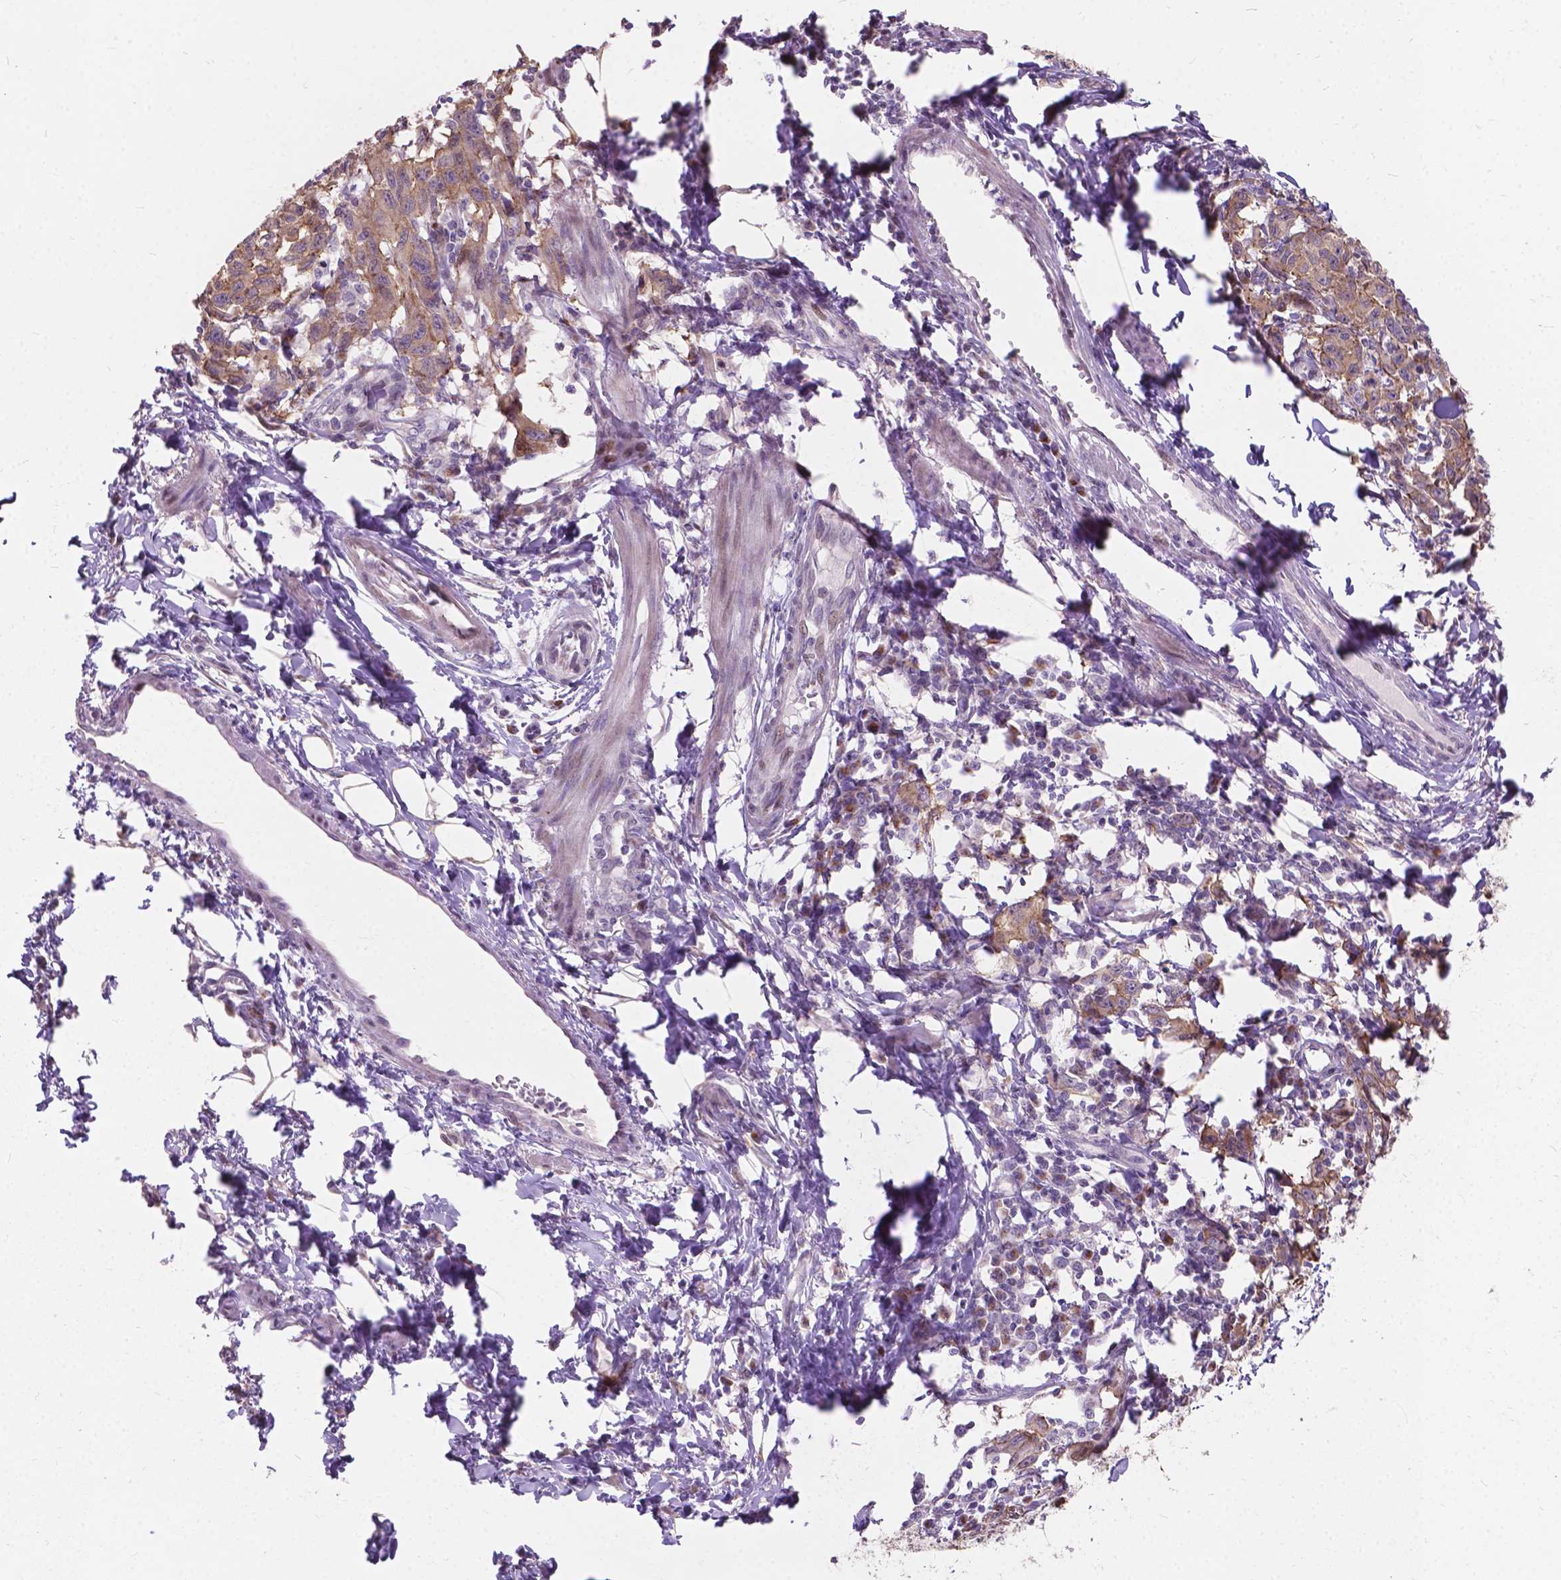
{"staining": {"intensity": "moderate", "quantity": "<25%", "location": "cytoplasmic/membranous"}, "tissue": "melanoma", "cell_type": "Tumor cells", "image_type": "cancer", "snomed": [{"axis": "morphology", "description": "Malignant melanoma, NOS"}, {"axis": "topography", "description": "Vulva, labia, clitoris and Bartholin´s gland, NO"}], "caption": "Immunohistochemical staining of human melanoma demonstrates low levels of moderate cytoplasmic/membranous expression in approximately <25% of tumor cells.", "gene": "MYH14", "patient": {"sex": "female", "age": 75}}